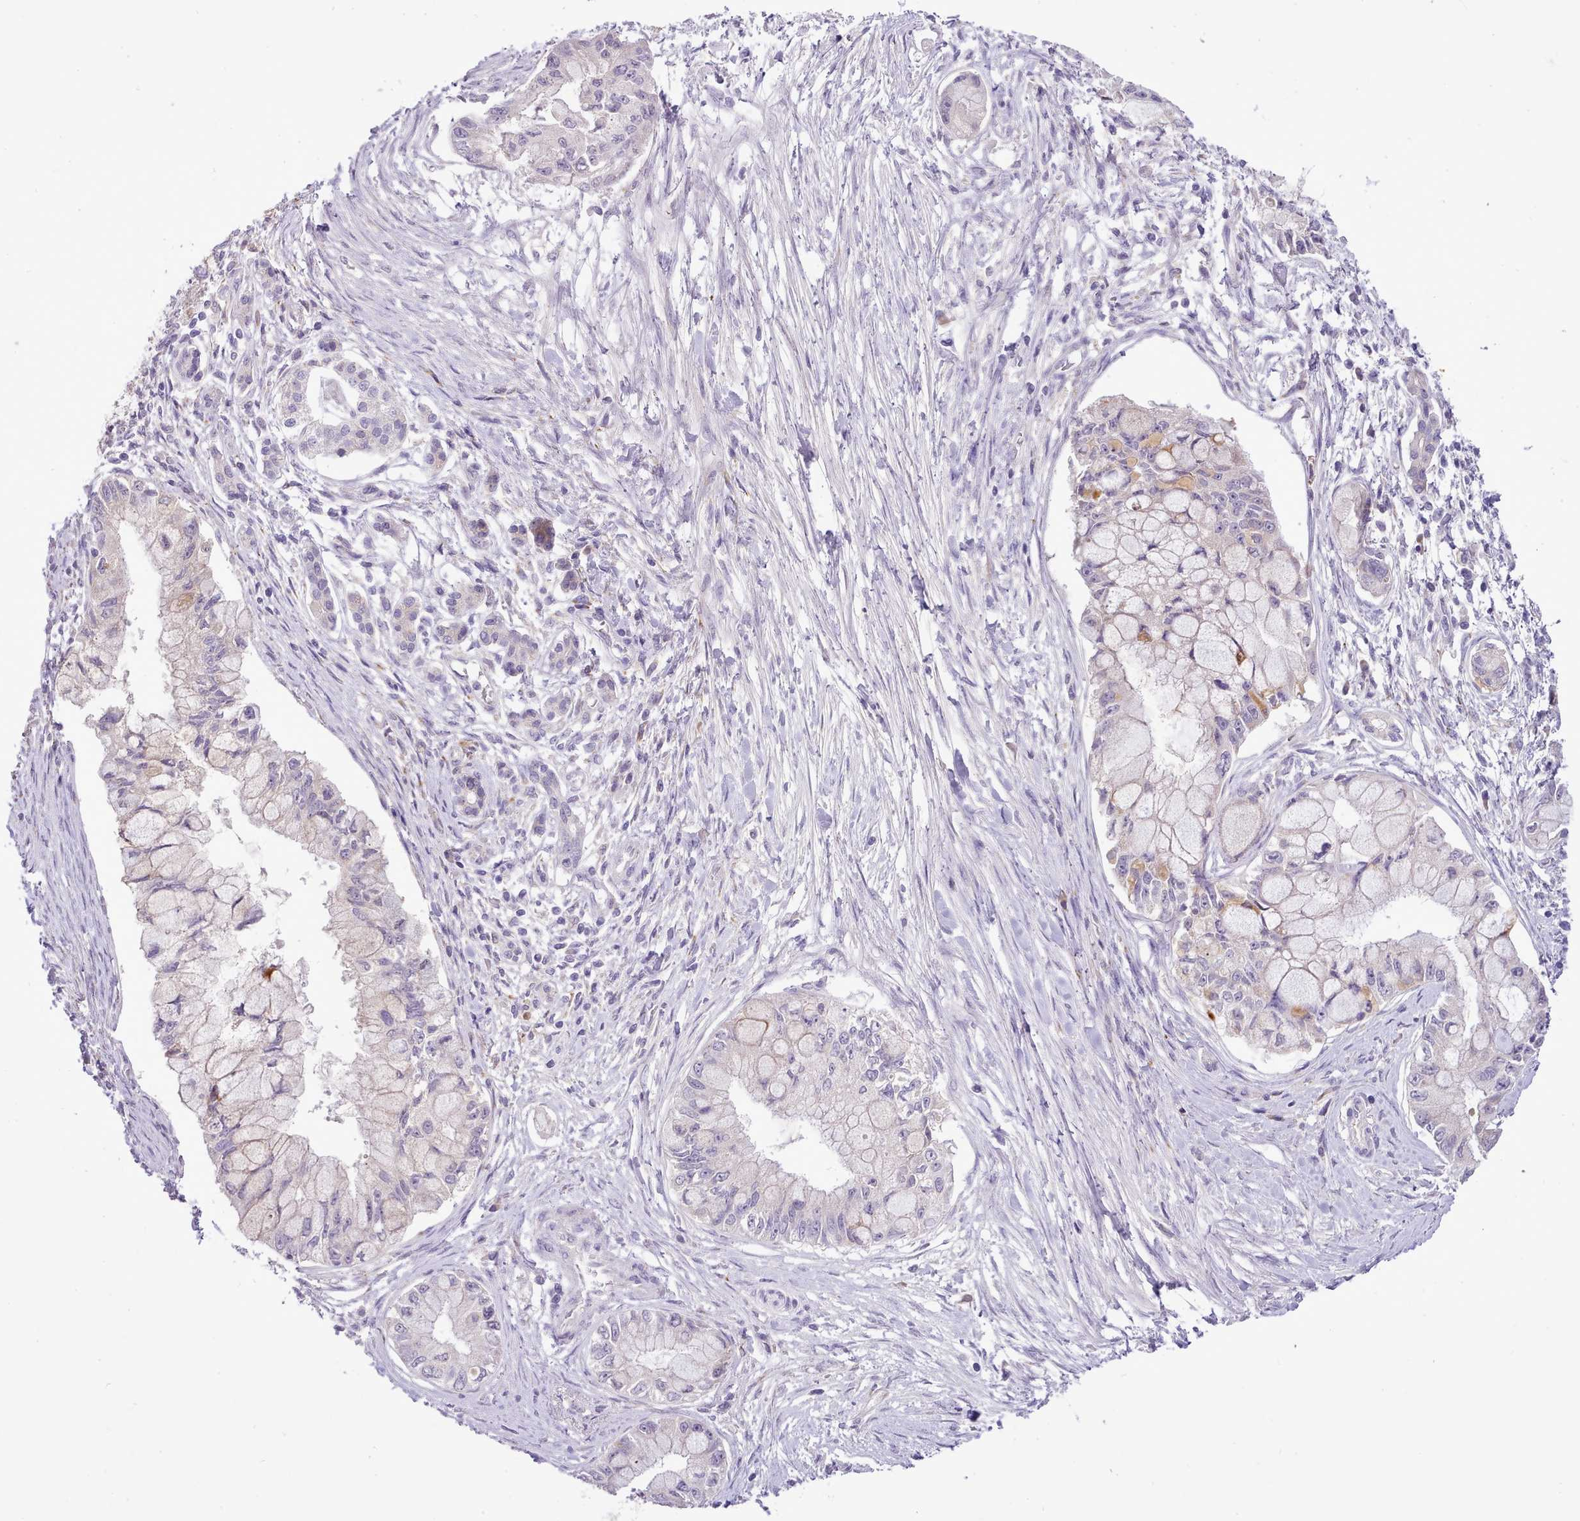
{"staining": {"intensity": "negative", "quantity": "none", "location": "none"}, "tissue": "pancreatic cancer", "cell_type": "Tumor cells", "image_type": "cancer", "snomed": [{"axis": "morphology", "description": "Adenocarcinoma, NOS"}, {"axis": "topography", "description": "Pancreas"}], "caption": "IHC histopathology image of pancreatic cancer stained for a protein (brown), which exhibits no expression in tumor cells. (DAB (3,3'-diaminobenzidine) immunohistochemistry visualized using brightfield microscopy, high magnification).", "gene": "FAM83E", "patient": {"sex": "male", "age": 48}}